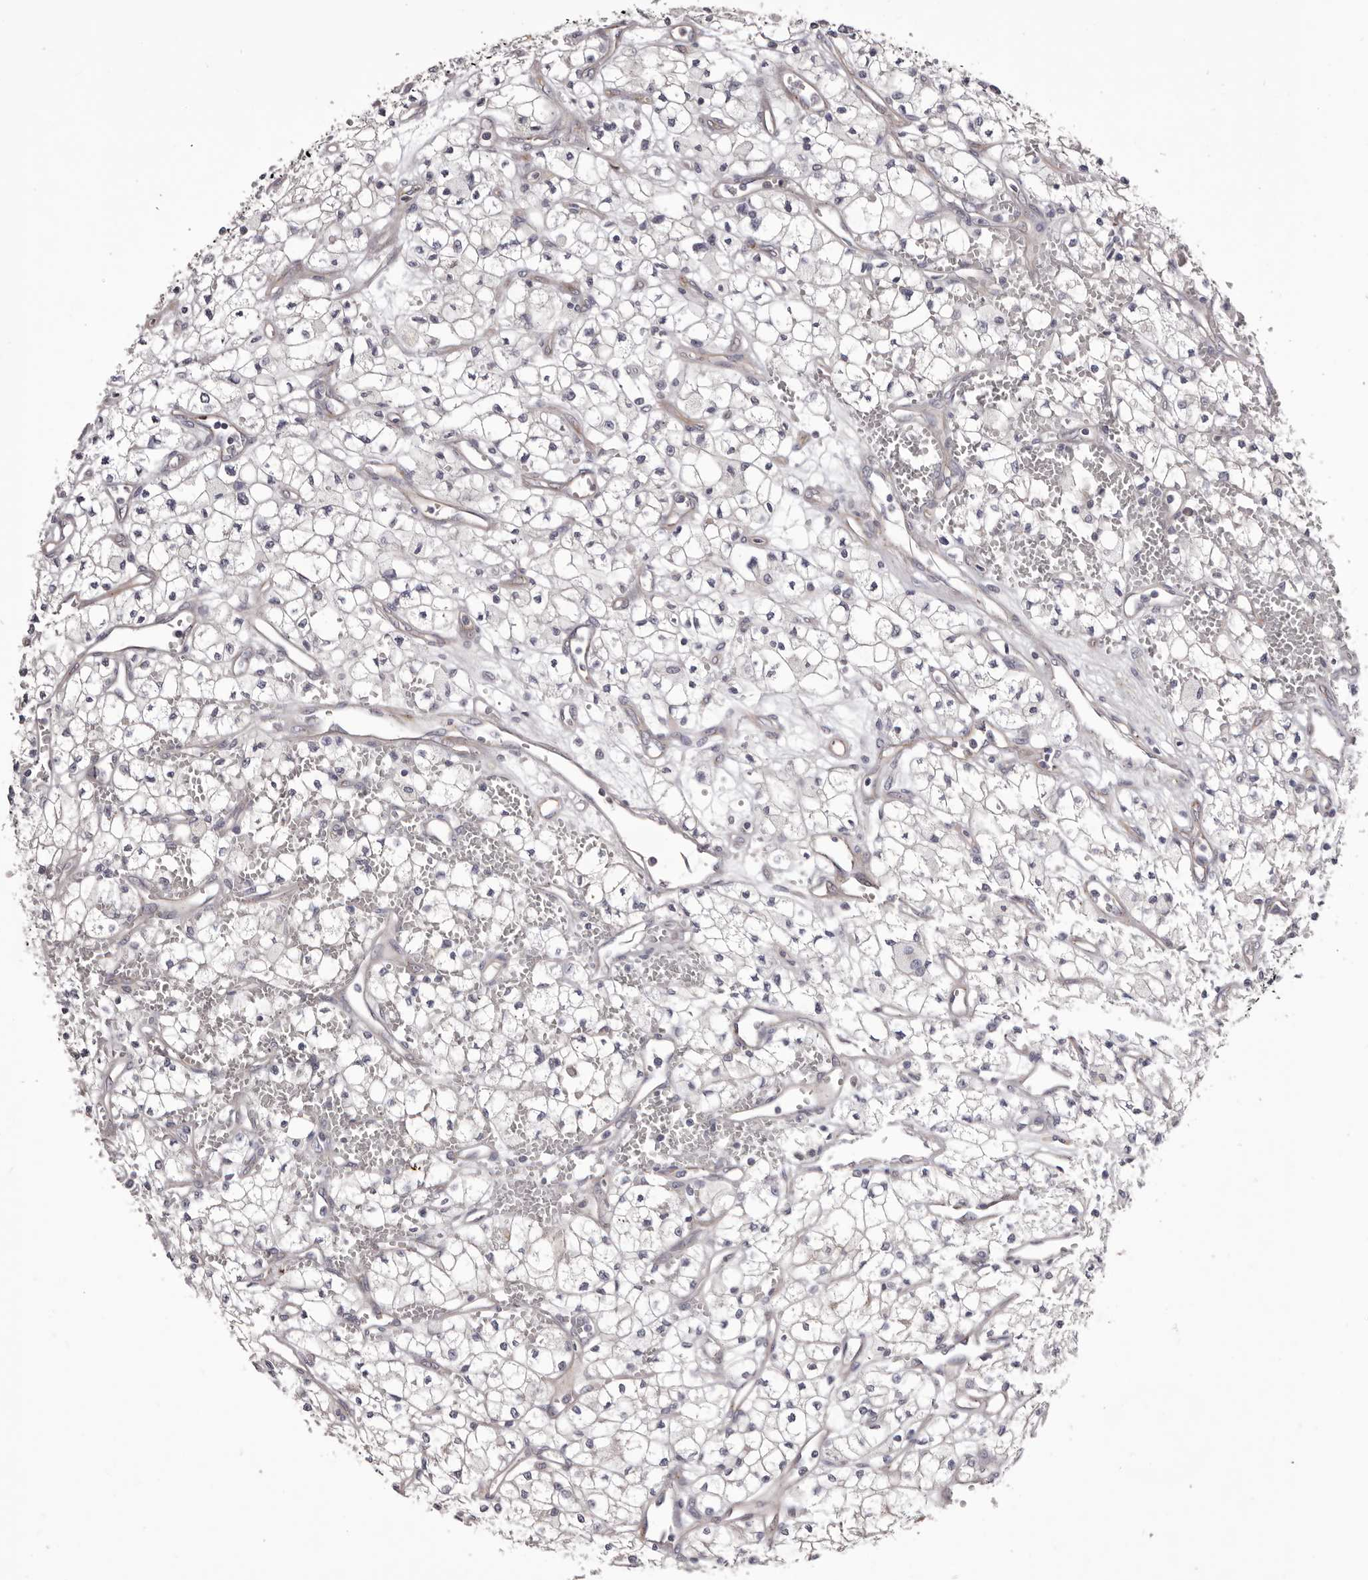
{"staining": {"intensity": "negative", "quantity": "none", "location": "none"}, "tissue": "renal cancer", "cell_type": "Tumor cells", "image_type": "cancer", "snomed": [{"axis": "morphology", "description": "Adenocarcinoma, NOS"}, {"axis": "topography", "description": "Kidney"}], "caption": "There is no significant staining in tumor cells of adenocarcinoma (renal). Brightfield microscopy of immunohistochemistry (IHC) stained with DAB (brown) and hematoxylin (blue), captured at high magnification.", "gene": "PEG10", "patient": {"sex": "male", "age": 59}}